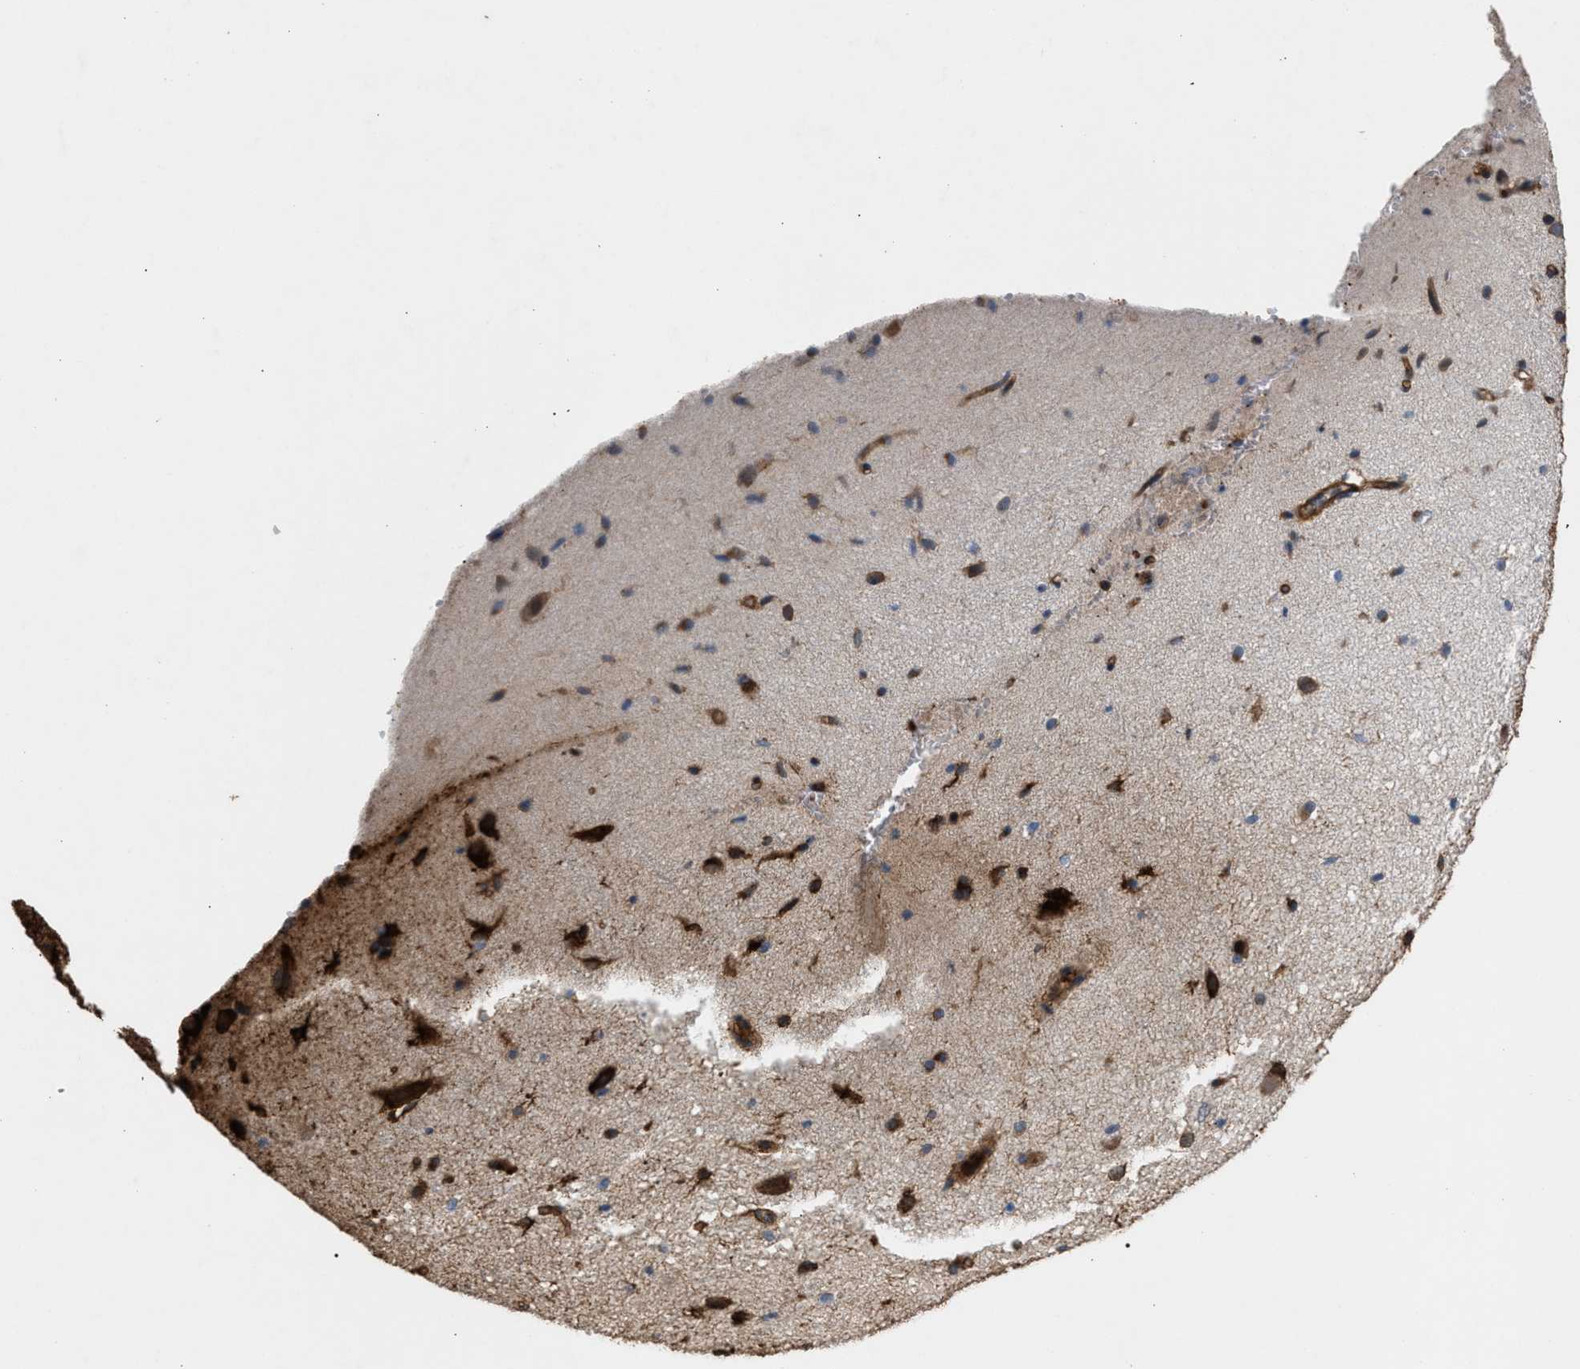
{"staining": {"intensity": "strong", "quantity": ">75%", "location": "cytoplasmic/membranous"}, "tissue": "cerebral cortex", "cell_type": "Endothelial cells", "image_type": "normal", "snomed": [{"axis": "morphology", "description": "Normal tissue, NOS"}, {"axis": "morphology", "description": "Developmental malformation"}, {"axis": "topography", "description": "Cerebral cortex"}], "caption": "Protein staining of benign cerebral cortex shows strong cytoplasmic/membranous staining in approximately >75% of endothelial cells. (Brightfield microscopy of DAB IHC at high magnification).", "gene": "GCC1", "patient": {"sex": "female", "age": 30}}